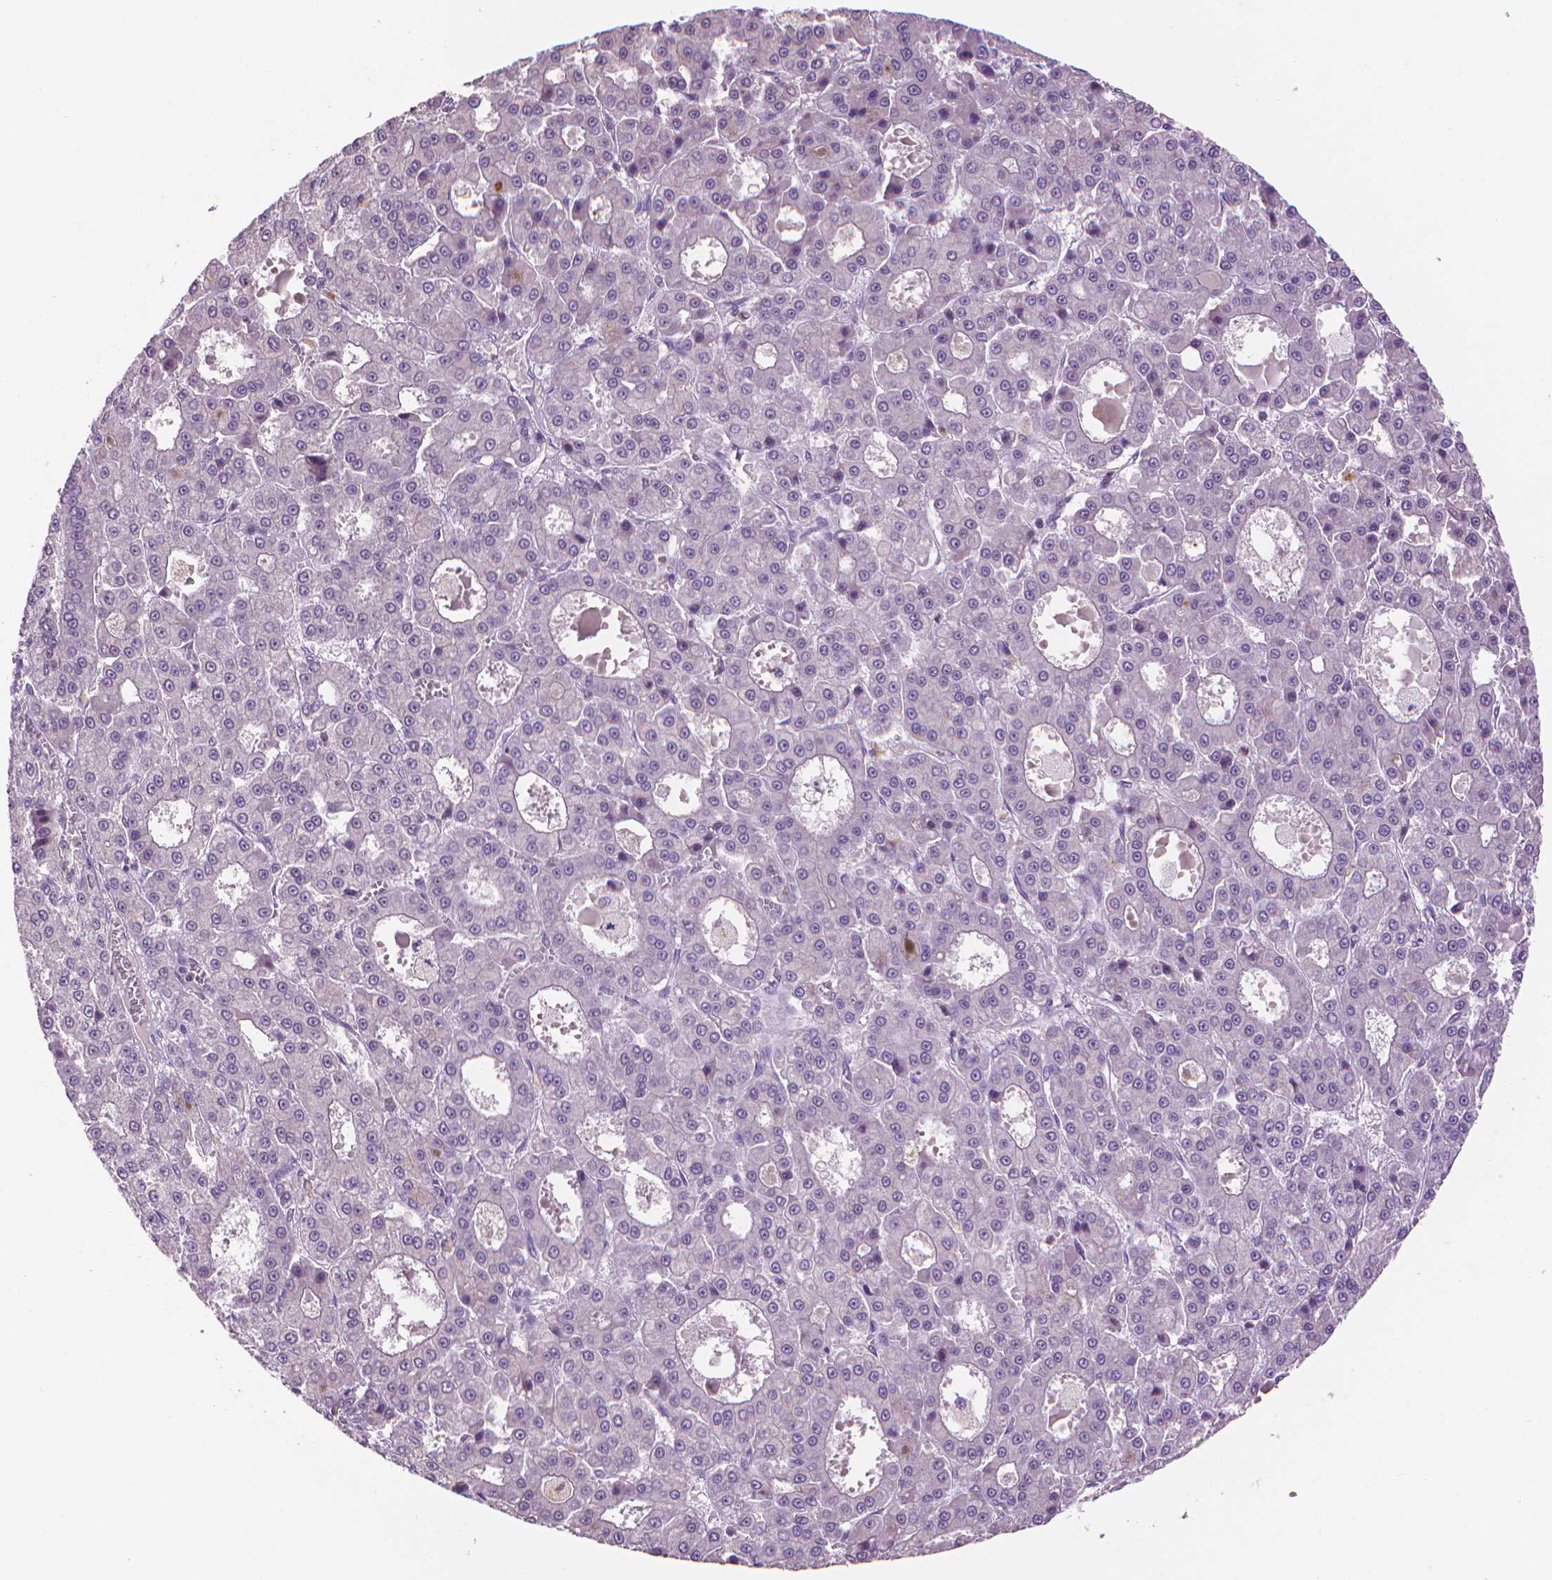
{"staining": {"intensity": "negative", "quantity": "none", "location": "none"}, "tissue": "liver cancer", "cell_type": "Tumor cells", "image_type": "cancer", "snomed": [{"axis": "morphology", "description": "Carcinoma, Hepatocellular, NOS"}, {"axis": "topography", "description": "Liver"}], "caption": "Protein analysis of liver cancer (hepatocellular carcinoma) displays no significant expression in tumor cells.", "gene": "CDKN2D", "patient": {"sex": "male", "age": 70}}